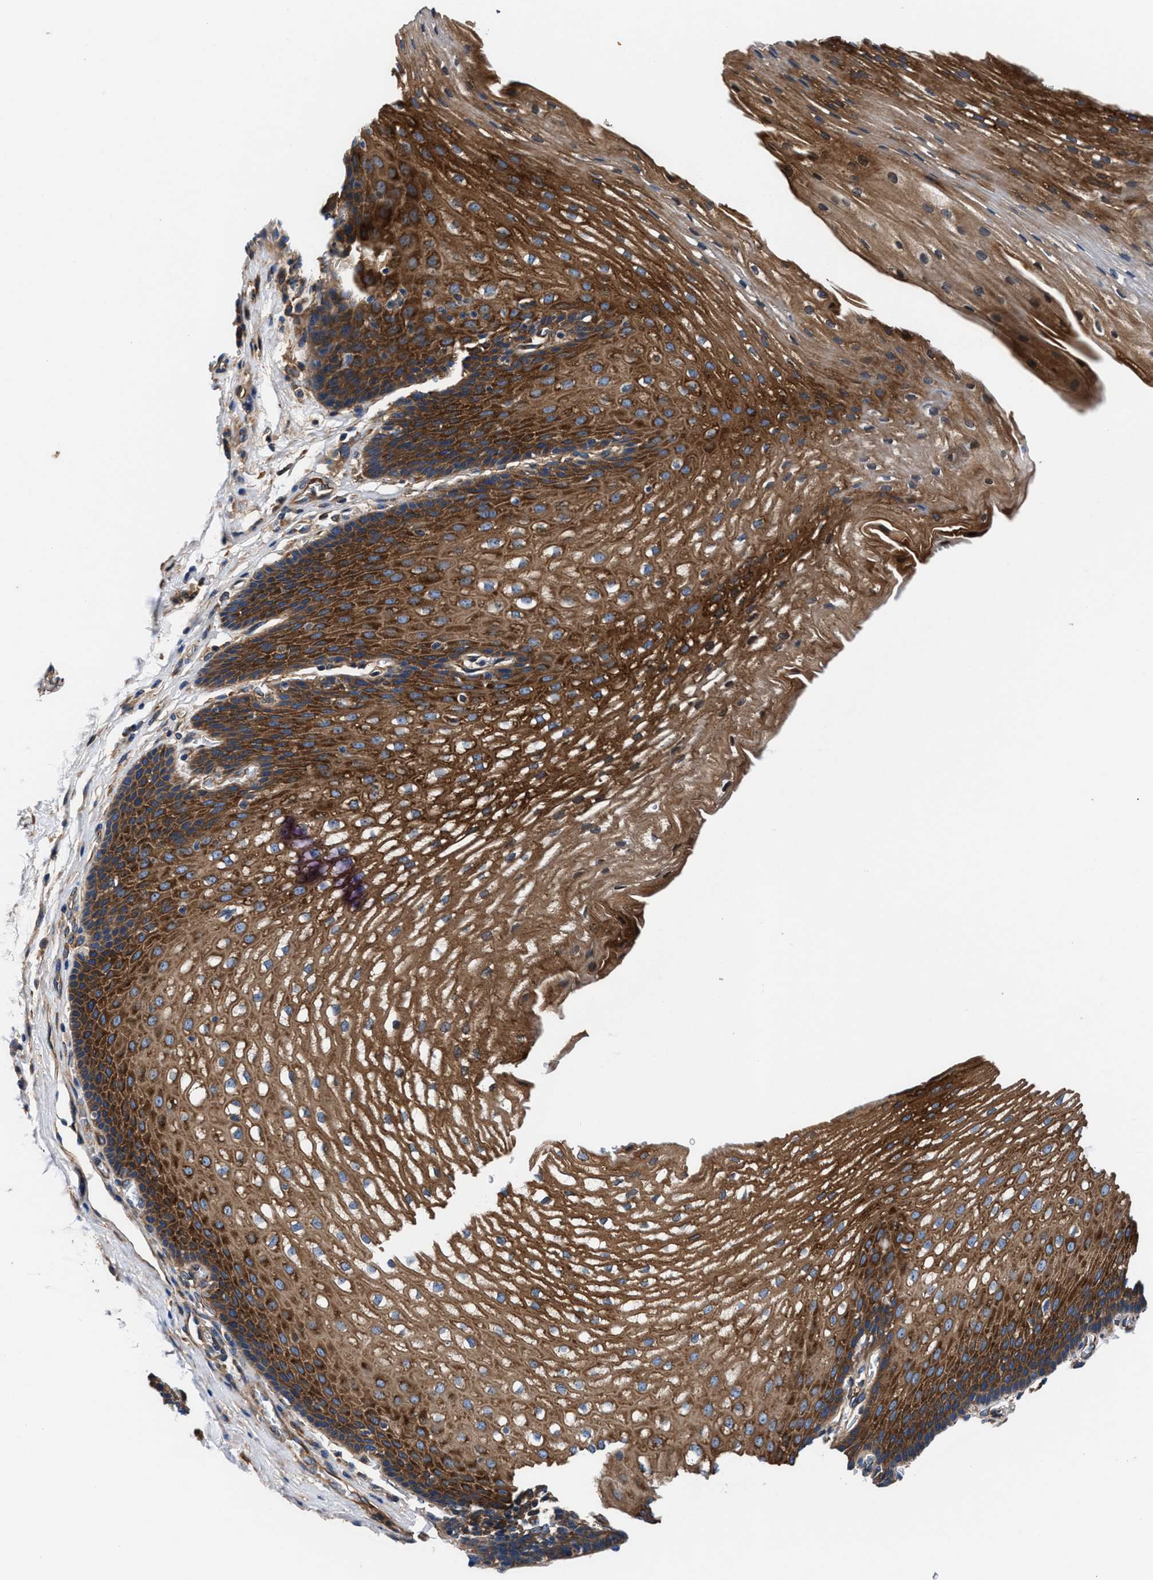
{"staining": {"intensity": "strong", "quantity": ">75%", "location": "cytoplasmic/membranous"}, "tissue": "esophagus", "cell_type": "Squamous epithelial cells", "image_type": "normal", "snomed": [{"axis": "morphology", "description": "Normal tissue, NOS"}, {"axis": "topography", "description": "Esophagus"}], "caption": "This is a histology image of IHC staining of benign esophagus, which shows strong positivity in the cytoplasmic/membranous of squamous epithelial cells.", "gene": "SH3GL1", "patient": {"sex": "male", "age": 48}}